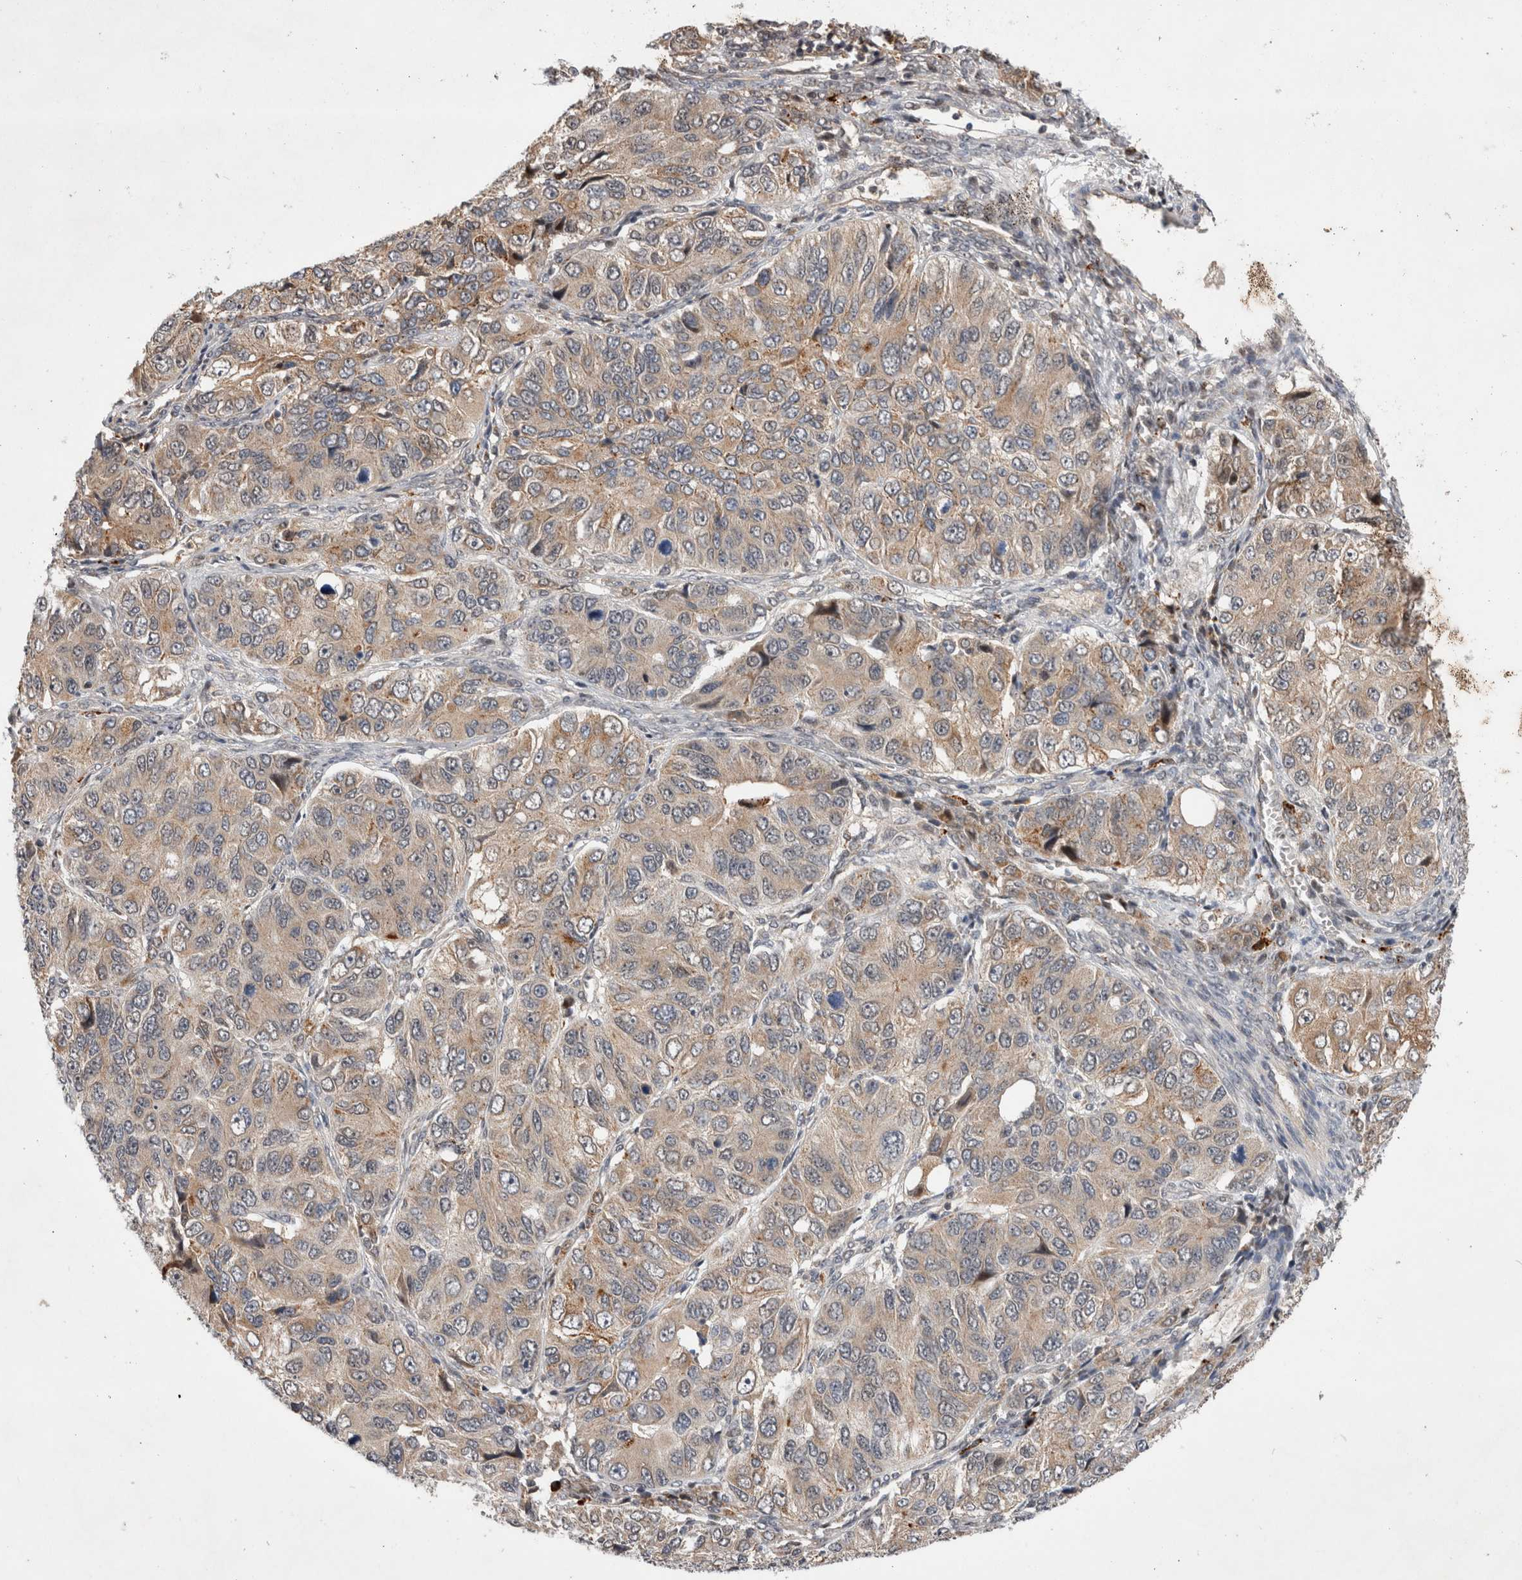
{"staining": {"intensity": "weak", "quantity": ">75%", "location": "cytoplasmic/membranous"}, "tissue": "ovarian cancer", "cell_type": "Tumor cells", "image_type": "cancer", "snomed": [{"axis": "morphology", "description": "Carcinoma, endometroid"}, {"axis": "topography", "description": "Ovary"}], "caption": "Protein staining by immunohistochemistry reveals weak cytoplasmic/membranous positivity in approximately >75% of tumor cells in ovarian cancer (endometroid carcinoma). Immunohistochemistry stains the protein of interest in brown and the nuclei are stained blue.", "gene": "MRPL37", "patient": {"sex": "female", "age": 51}}